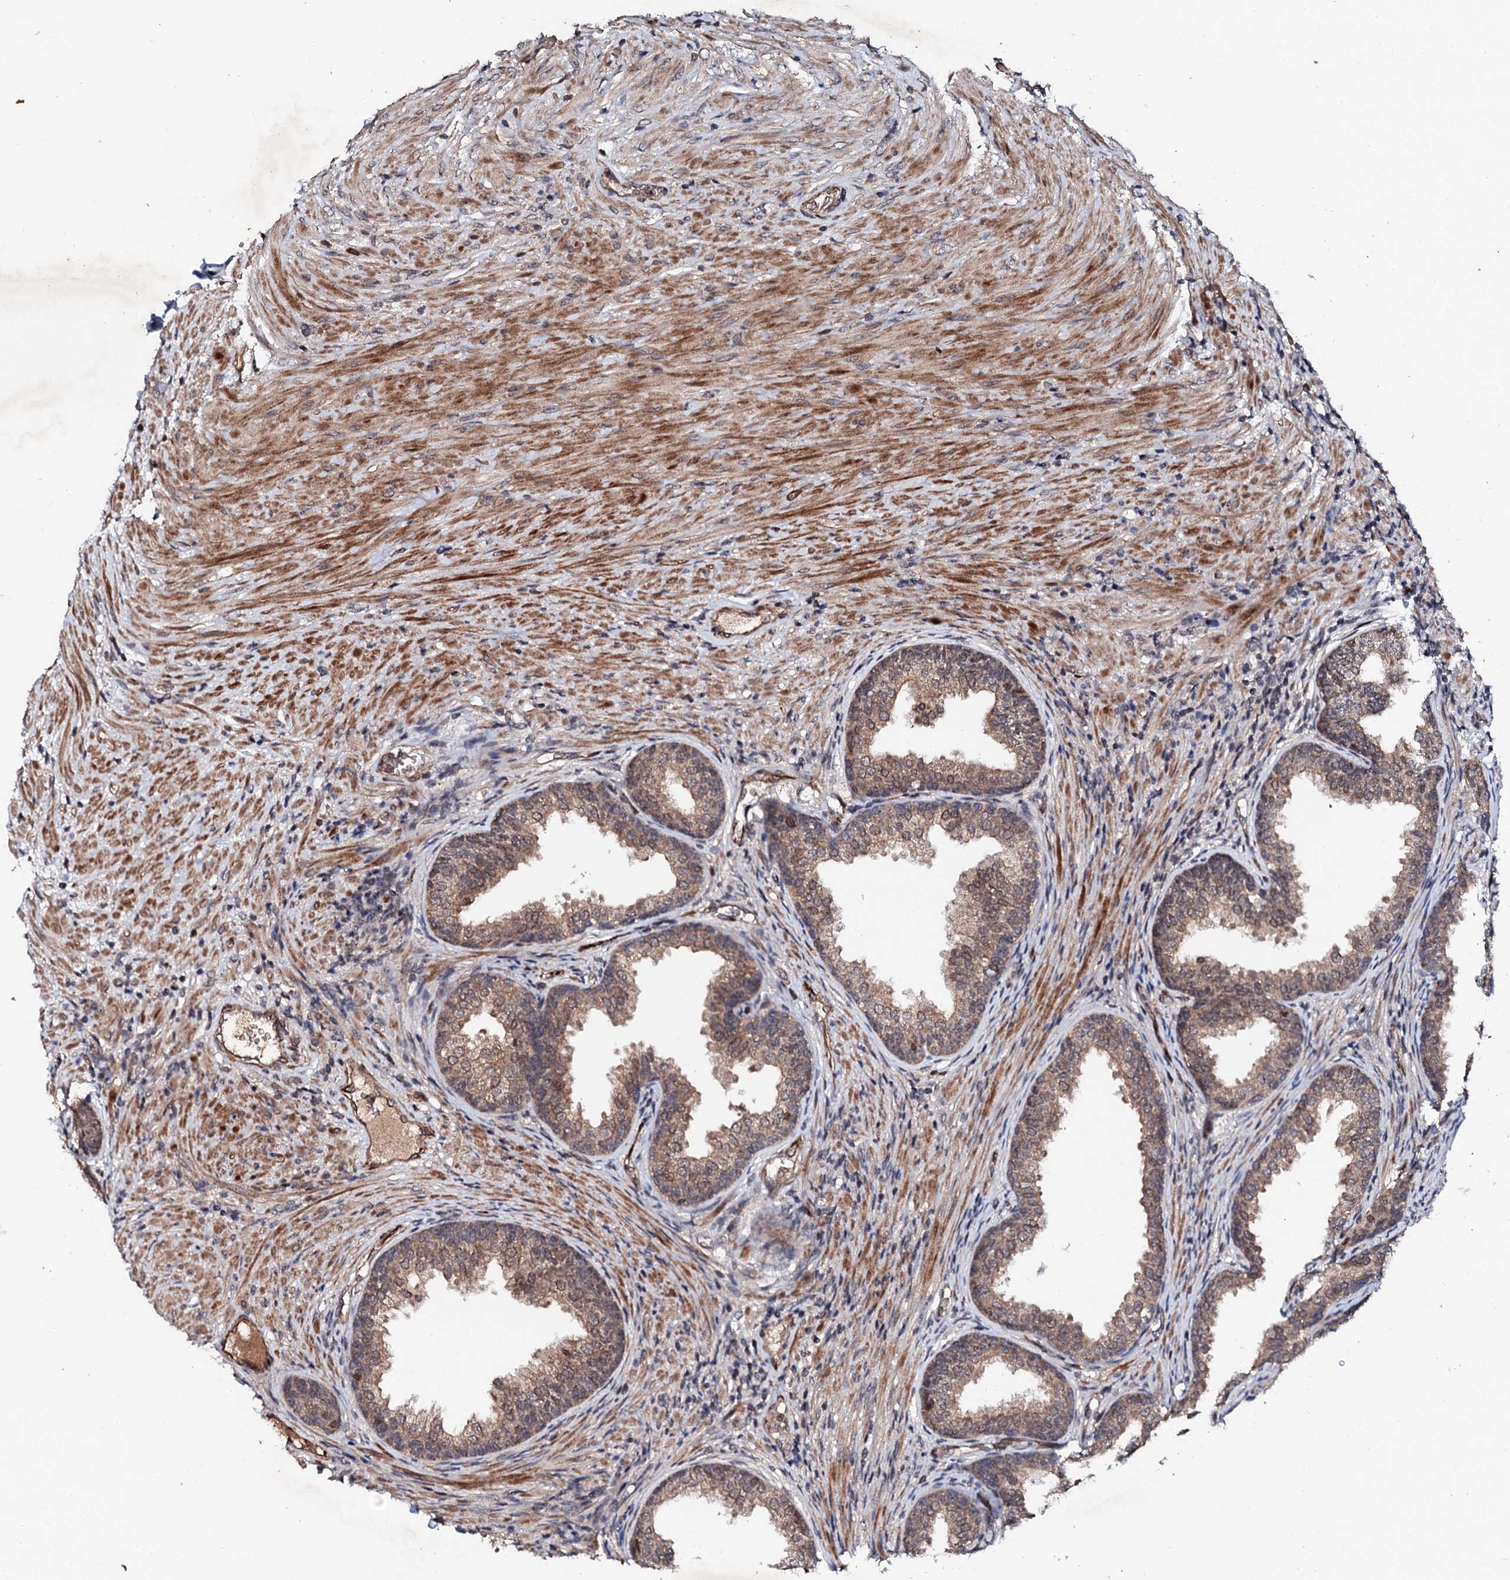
{"staining": {"intensity": "weak", "quantity": ">75%", "location": "cytoplasmic/membranous,nuclear"}, "tissue": "prostate", "cell_type": "Glandular cells", "image_type": "normal", "snomed": [{"axis": "morphology", "description": "Normal tissue, NOS"}, {"axis": "topography", "description": "Prostate"}], "caption": "The immunohistochemical stain highlights weak cytoplasmic/membranous,nuclear expression in glandular cells of benign prostate.", "gene": "FAM111A", "patient": {"sex": "male", "age": 76}}